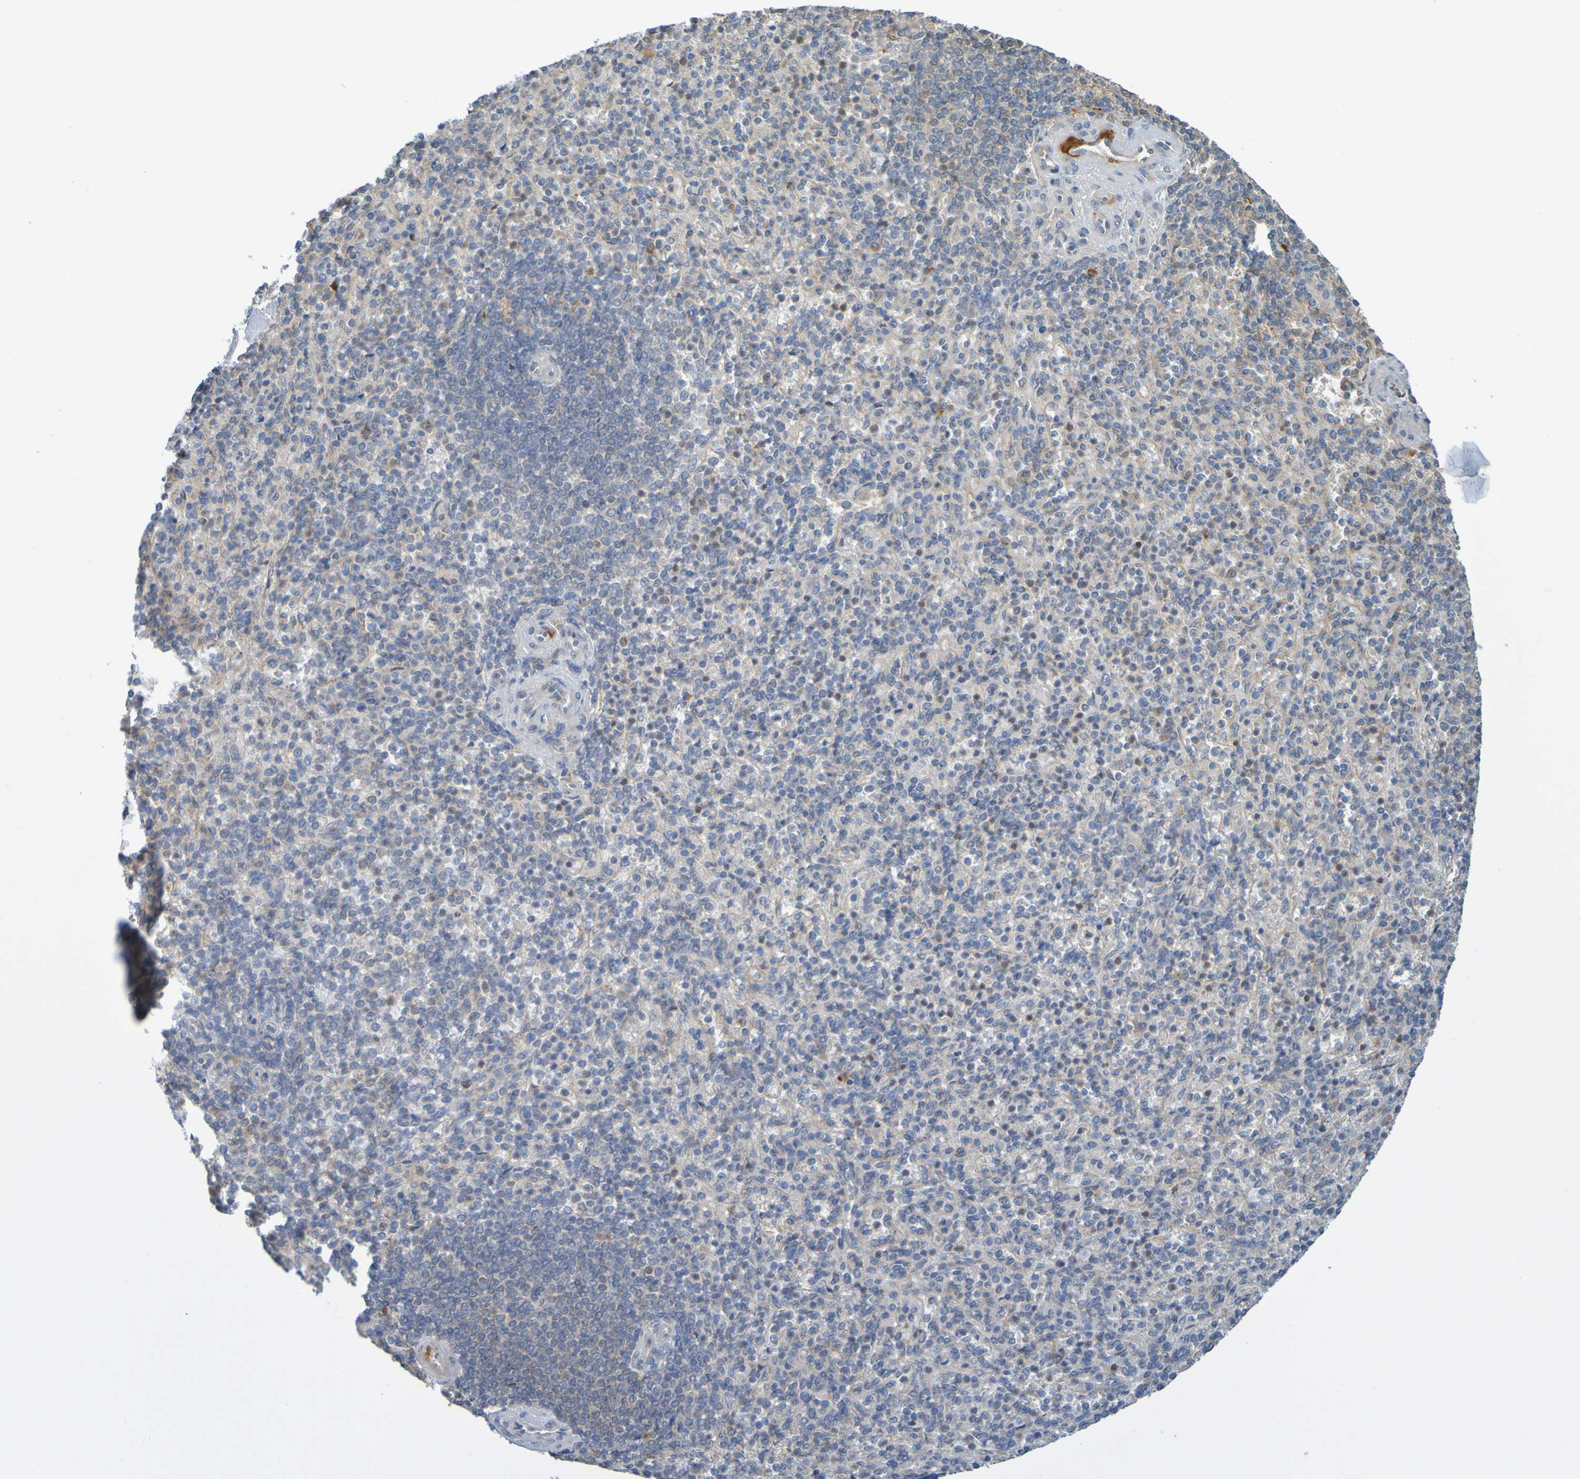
{"staining": {"intensity": "weak", "quantity": "25%-75%", "location": "cytoplasmic/membranous"}, "tissue": "spleen", "cell_type": "Cells in red pulp", "image_type": "normal", "snomed": [{"axis": "morphology", "description": "Normal tissue, NOS"}, {"axis": "topography", "description": "Spleen"}], "caption": "Normal spleen exhibits weak cytoplasmic/membranous positivity in about 25%-75% of cells in red pulp The staining was performed using DAB, with brown indicating positive protein expression. Nuclei are stained blue with hematoxylin..", "gene": "NAV2", "patient": {"sex": "female", "age": 74}}